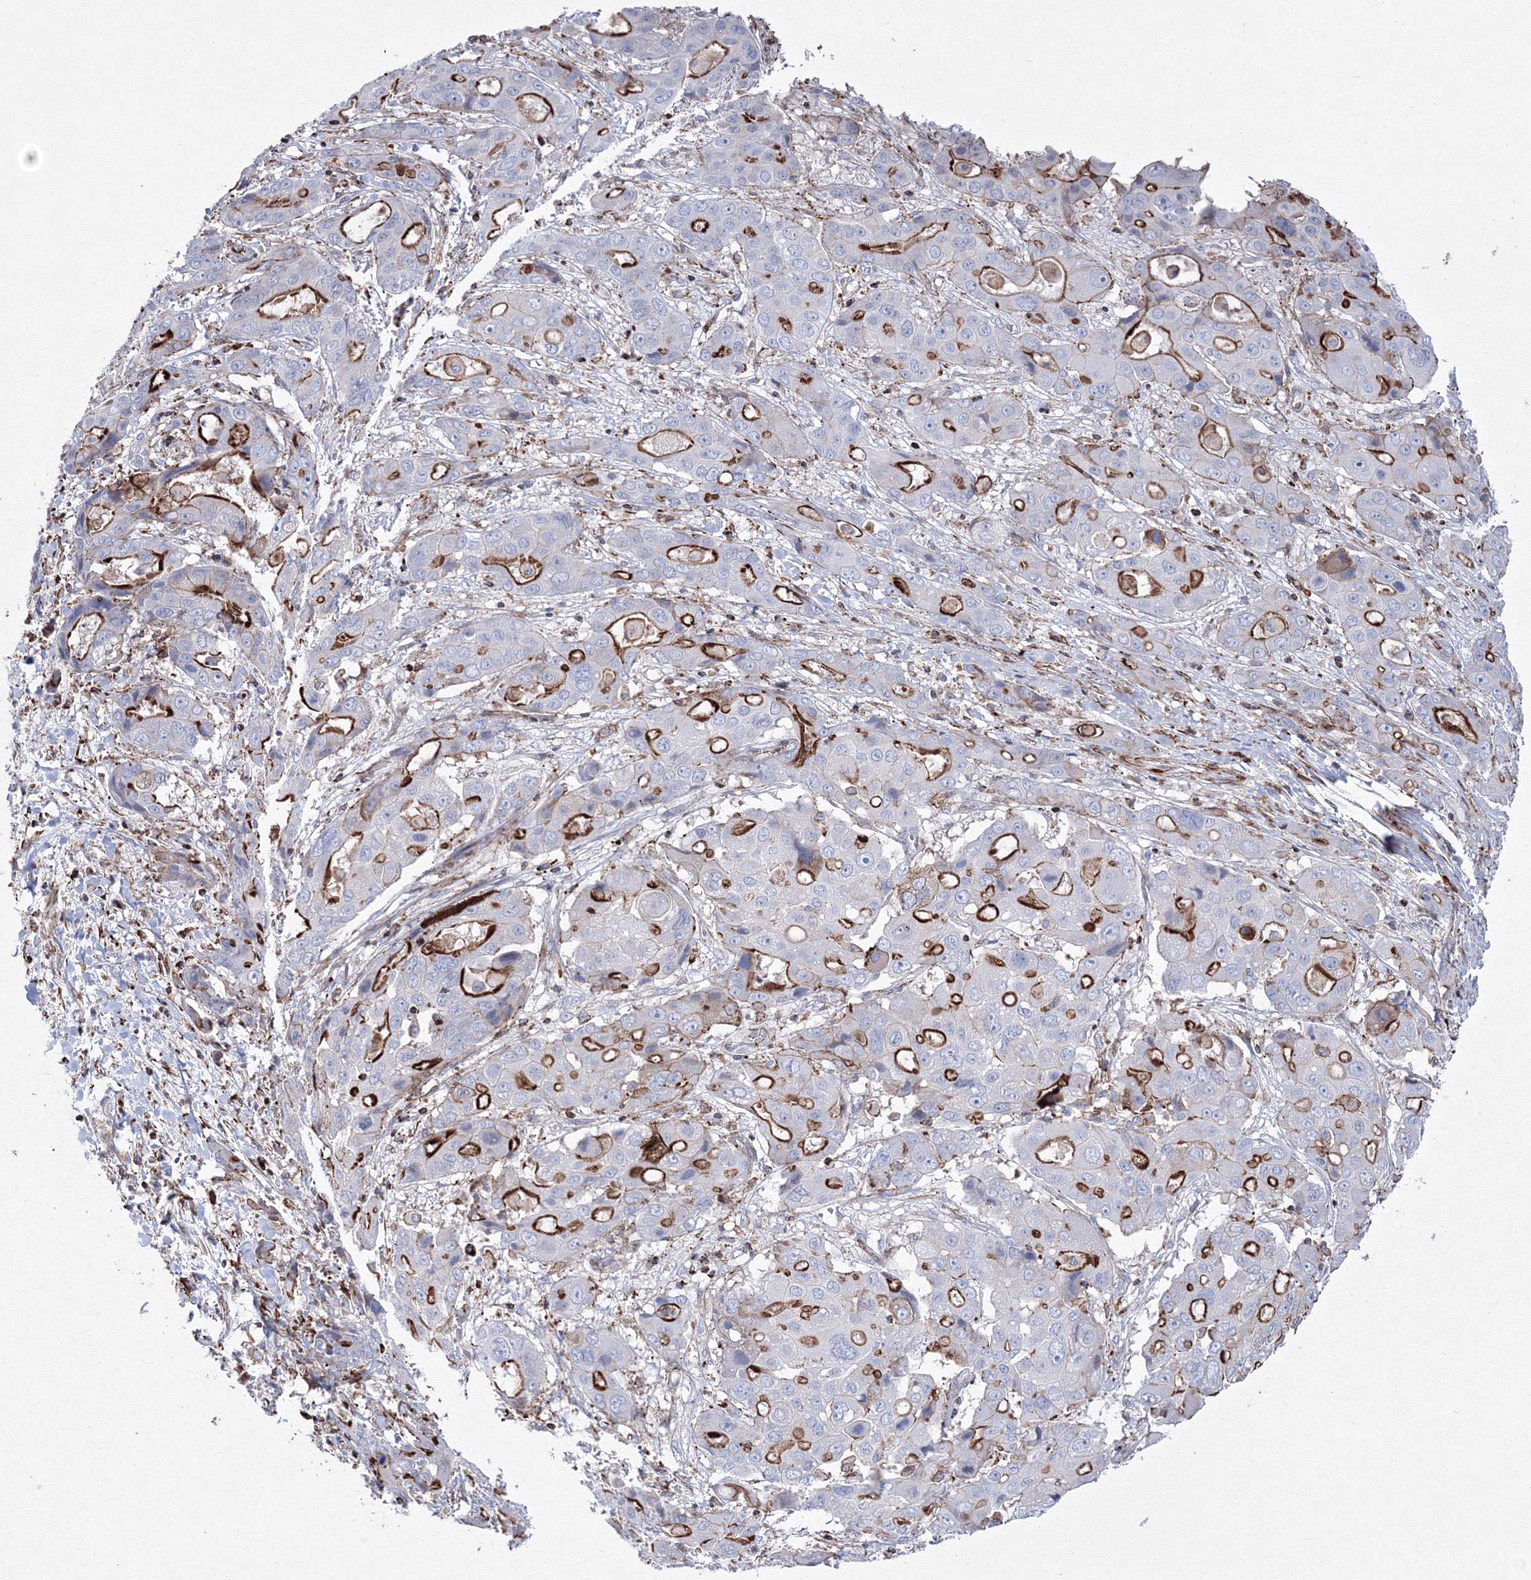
{"staining": {"intensity": "strong", "quantity": "<25%", "location": "cytoplasmic/membranous"}, "tissue": "liver cancer", "cell_type": "Tumor cells", "image_type": "cancer", "snomed": [{"axis": "morphology", "description": "Cholangiocarcinoma"}, {"axis": "topography", "description": "Liver"}], "caption": "Protein staining of cholangiocarcinoma (liver) tissue exhibits strong cytoplasmic/membranous expression in approximately <25% of tumor cells.", "gene": "GPR82", "patient": {"sex": "male", "age": 67}}